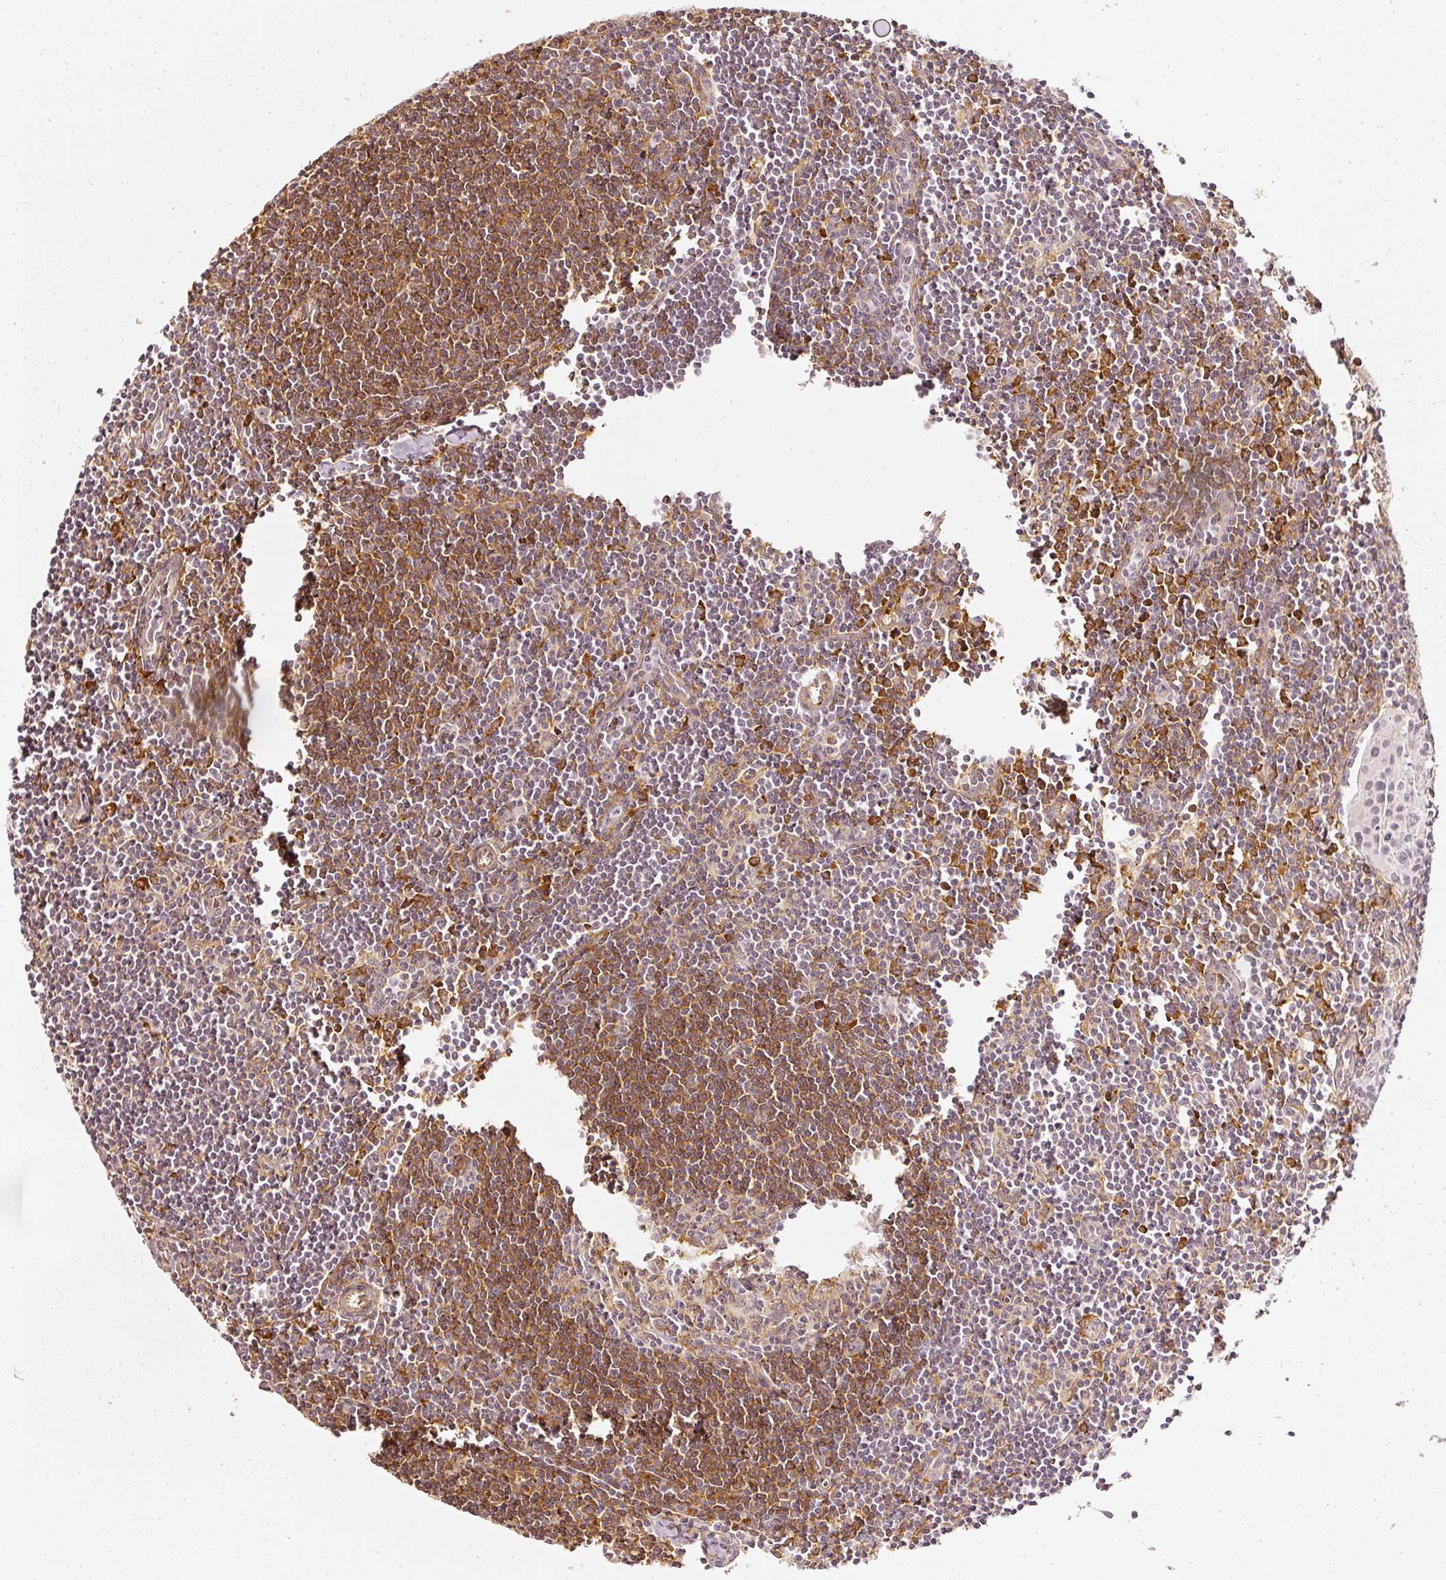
{"staining": {"intensity": "weak", "quantity": ">75%", "location": "cytoplasmic/membranous"}, "tissue": "lymph node", "cell_type": "Germinal center cells", "image_type": "normal", "snomed": [{"axis": "morphology", "description": "Normal tissue, NOS"}, {"axis": "topography", "description": "Lymph node"}], "caption": "Immunohistochemical staining of unremarkable human lymph node exhibits weak cytoplasmic/membranous protein staining in approximately >75% of germinal center cells. The staining was performed using DAB (3,3'-diaminobenzidine), with brown indicating positive protein expression. Nuclei are stained blue with hematoxylin.", "gene": "DRD2", "patient": {"sex": "female", "age": 29}}